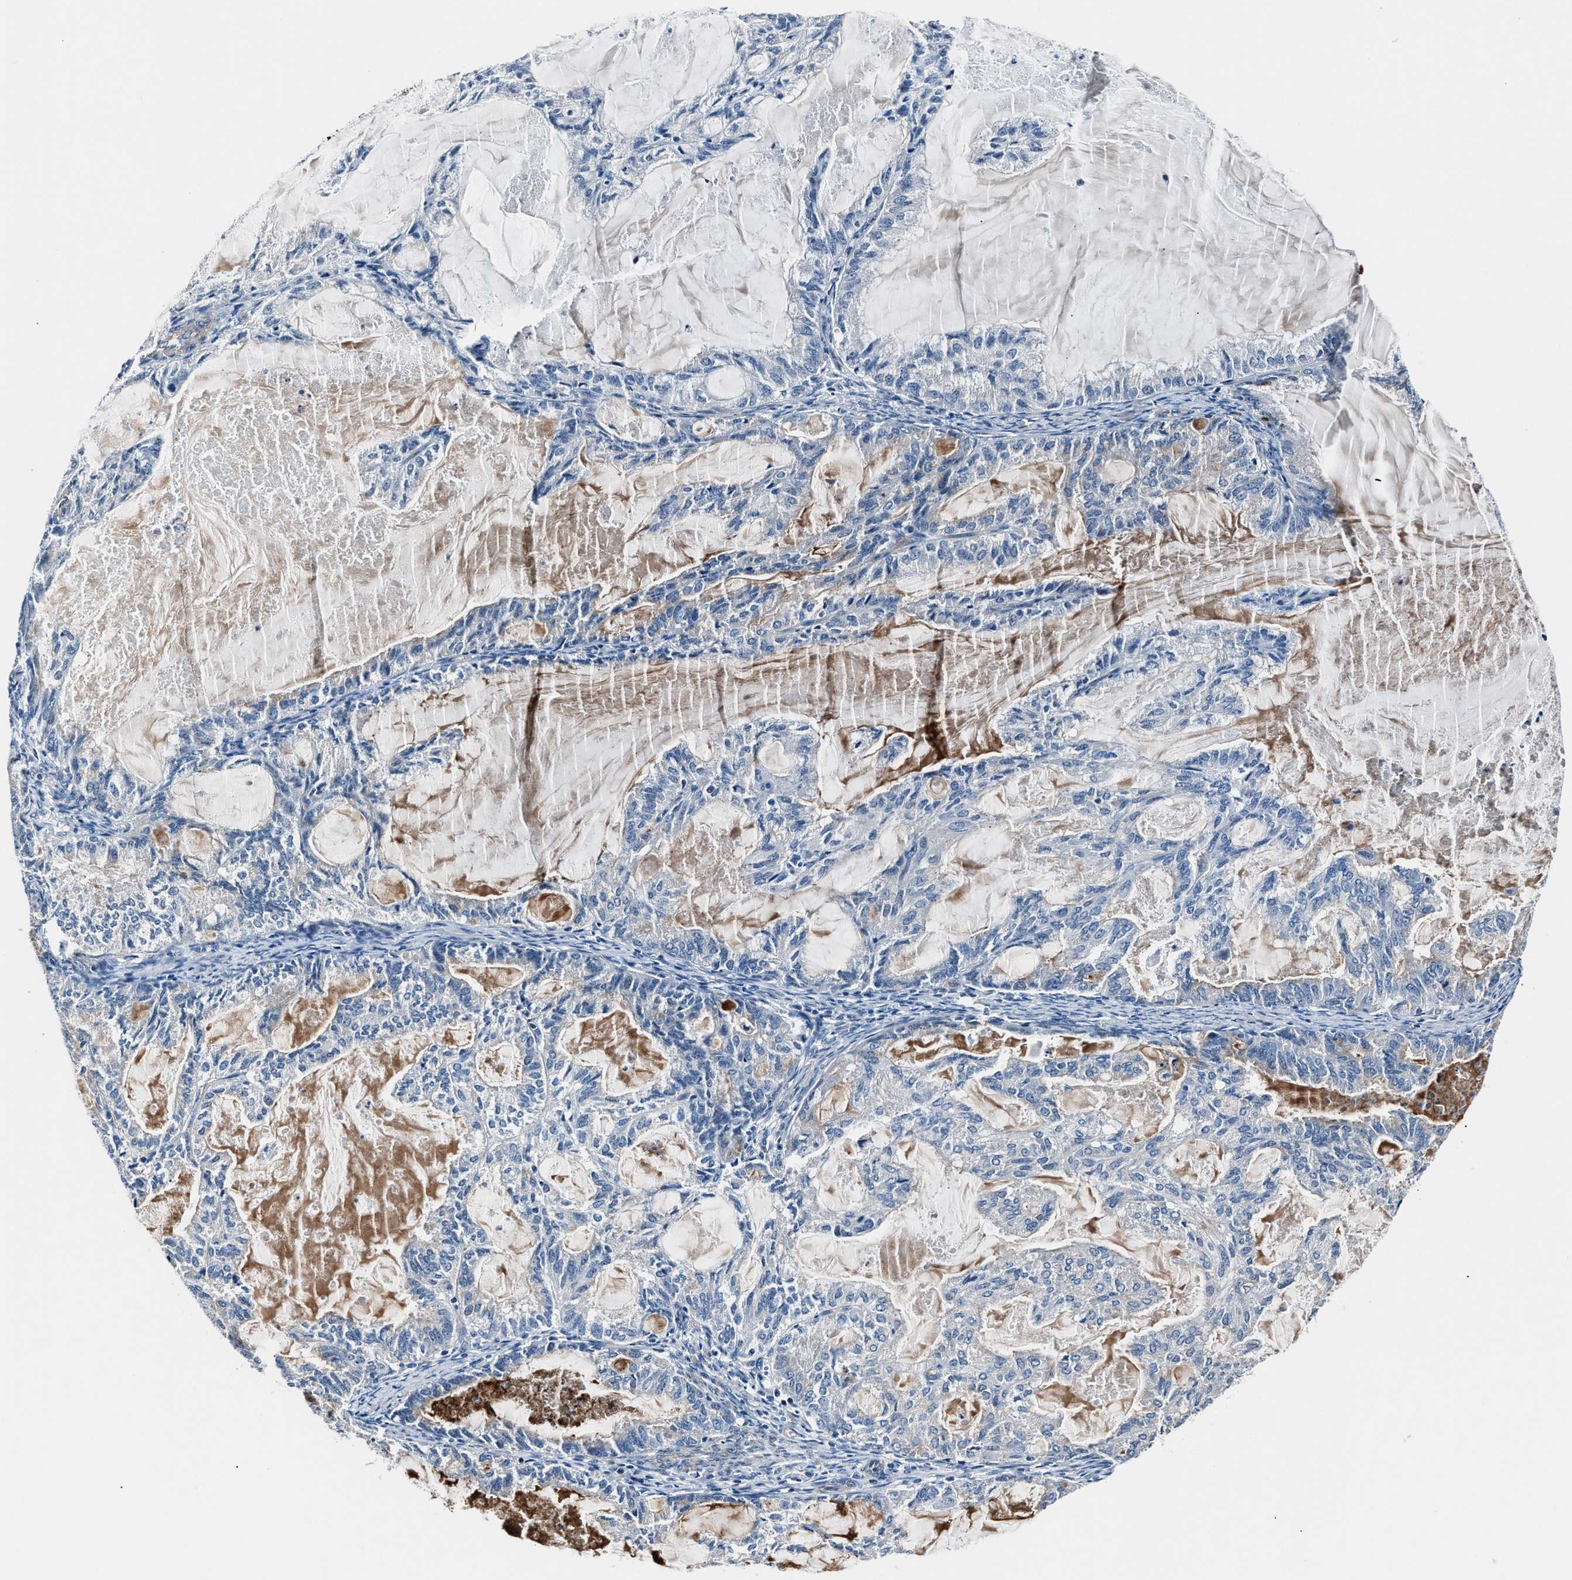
{"staining": {"intensity": "negative", "quantity": "none", "location": "none"}, "tissue": "endometrial cancer", "cell_type": "Tumor cells", "image_type": "cancer", "snomed": [{"axis": "morphology", "description": "Adenocarcinoma, NOS"}, {"axis": "topography", "description": "Endometrium"}], "caption": "A photomicrograph of endometrial cancer (adenocarcinoma) stained for a protein shows no brown staining in tumor cells. Brightfield microscopy of IHC stained with DAB (brown) and hematoxylin (blue), captured at high magnification.", "gene": "MPDZ", "patient": {"sex": "female", "age": 86}}